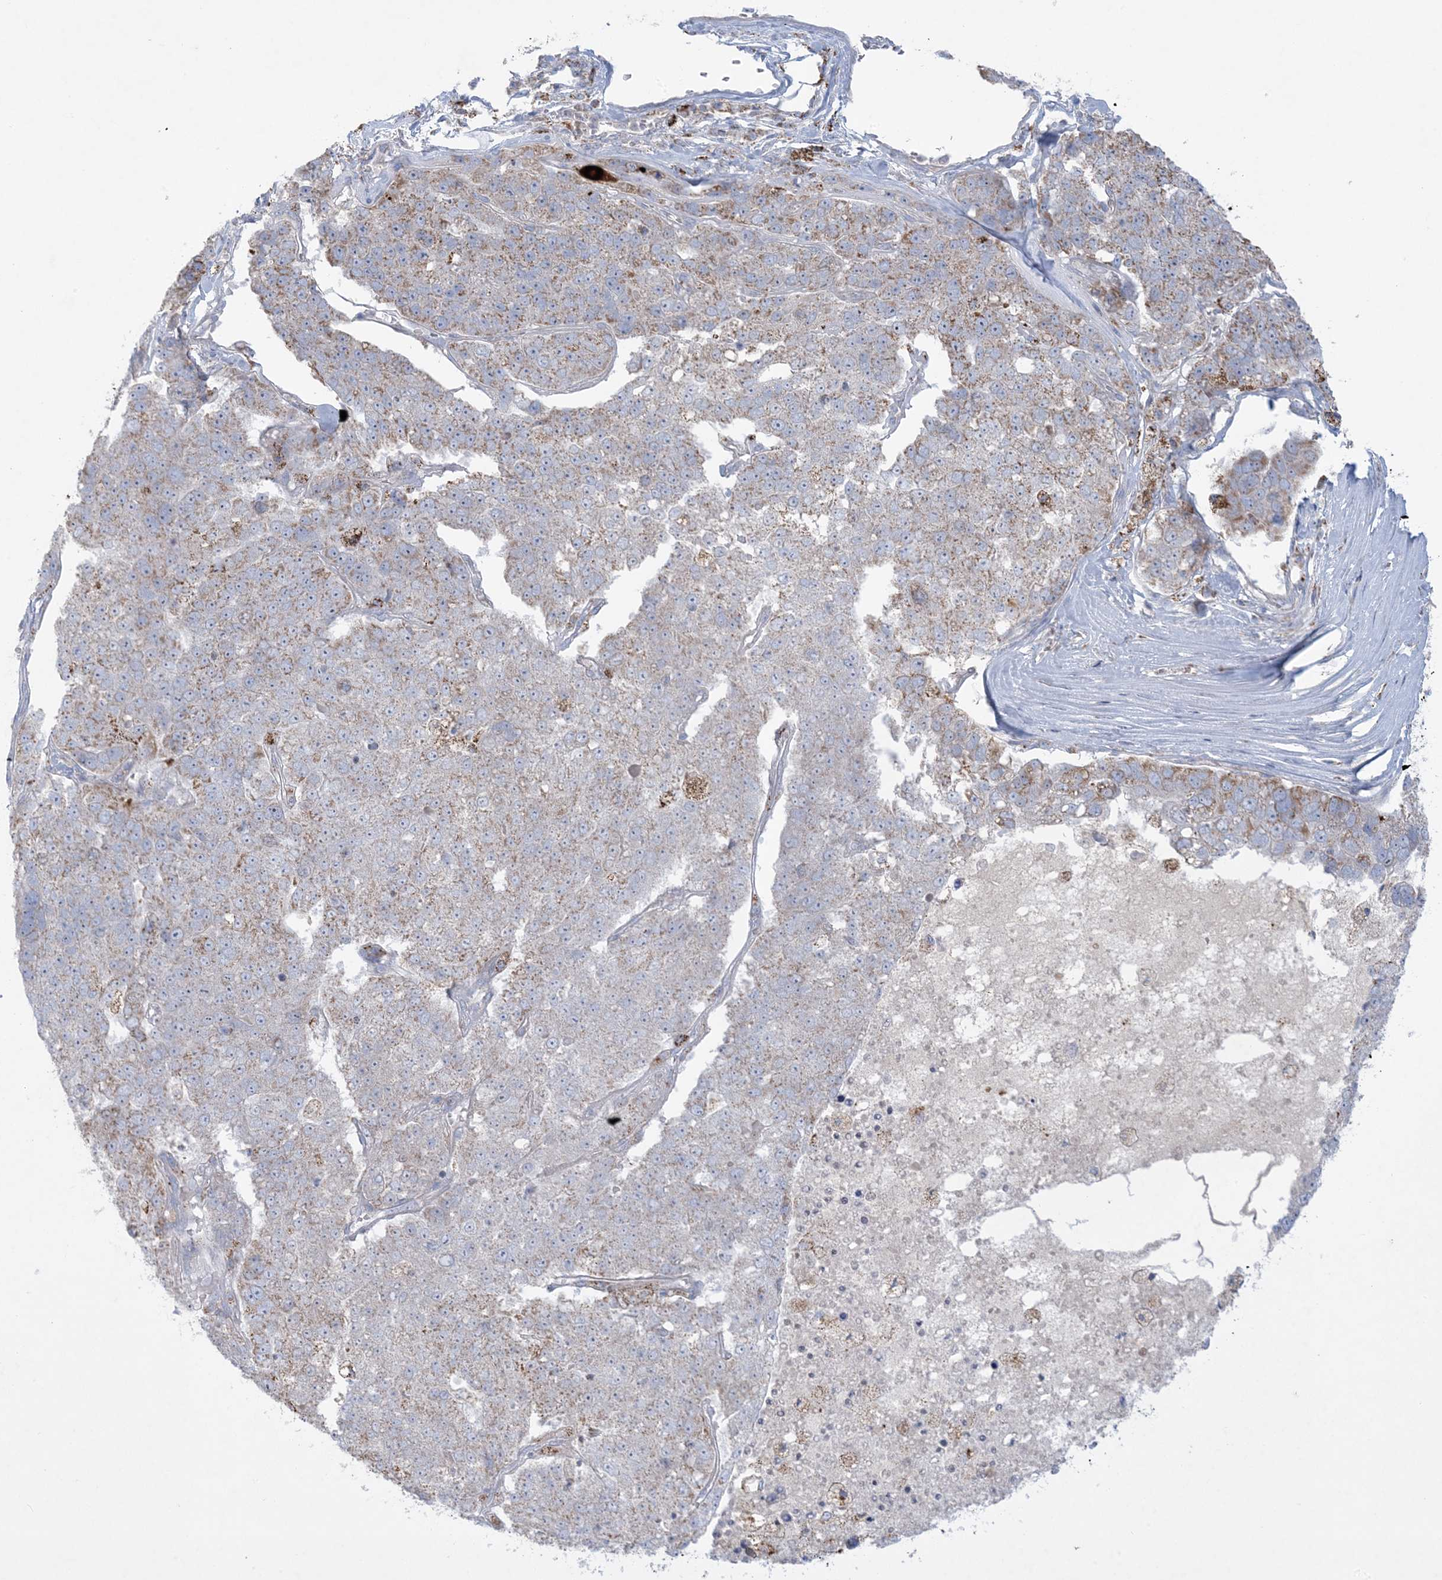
{"staining": {"intensity": "weak", "quantity": "25%-75%", "location": "cytoplasmic/membranous"}, "tissue": "pancreatic cancer", "cell_type": "Tumor cells", "image_type": "cancer", "snomed": [{"axis": "morphology", "description": "Adenocarcinoma, NOS"}, {"axis": "topography", "description": "Pancreas"}], "caption": "Human pancreatic cancer (adenocarcinoma) stained with a protein marker demonstrates weak staining in tumor cells.", "gene": "KCTD6", "patient": {"sex": "female", "age": 61}}